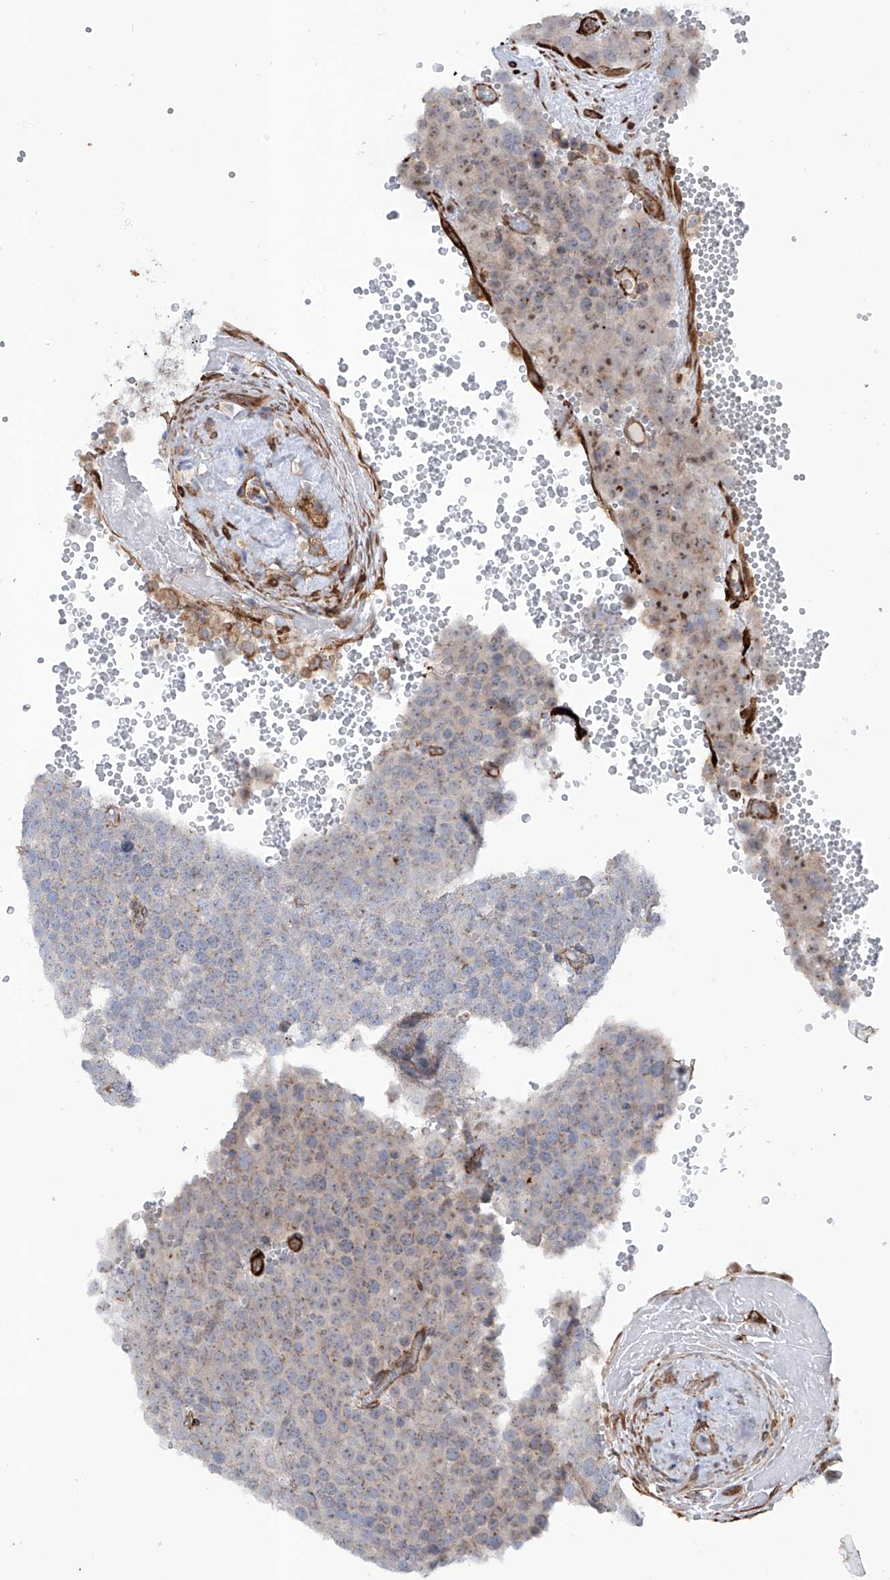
{"staining": {"intensity": "weak", "quantity": ">75%", "location": "cytoplasmic/membranous,nuclear"}, "tissue": "testis cancer", "cell_type": "Tumor cells", "image_type": "cancer", "snomed": [{"axis": "morphology", "description": "Seminoma, NOS"}, {"axis": "topography", "description": "Testis"}], "caption": "Immunohistochemical staining of human testis cancer (seminoma) reveals low levels of weak cytoplasmic/membranous and nuclear protein expression in about >75% of tumor cells. (Stains: DAB (3,3'-diaminobenzidine) in brown, nuclei in blue, Microscopy: brightfield microscopy at high magnification).", "gene": "ZNF490", "patient": {"sex": "male", "age": 71}}